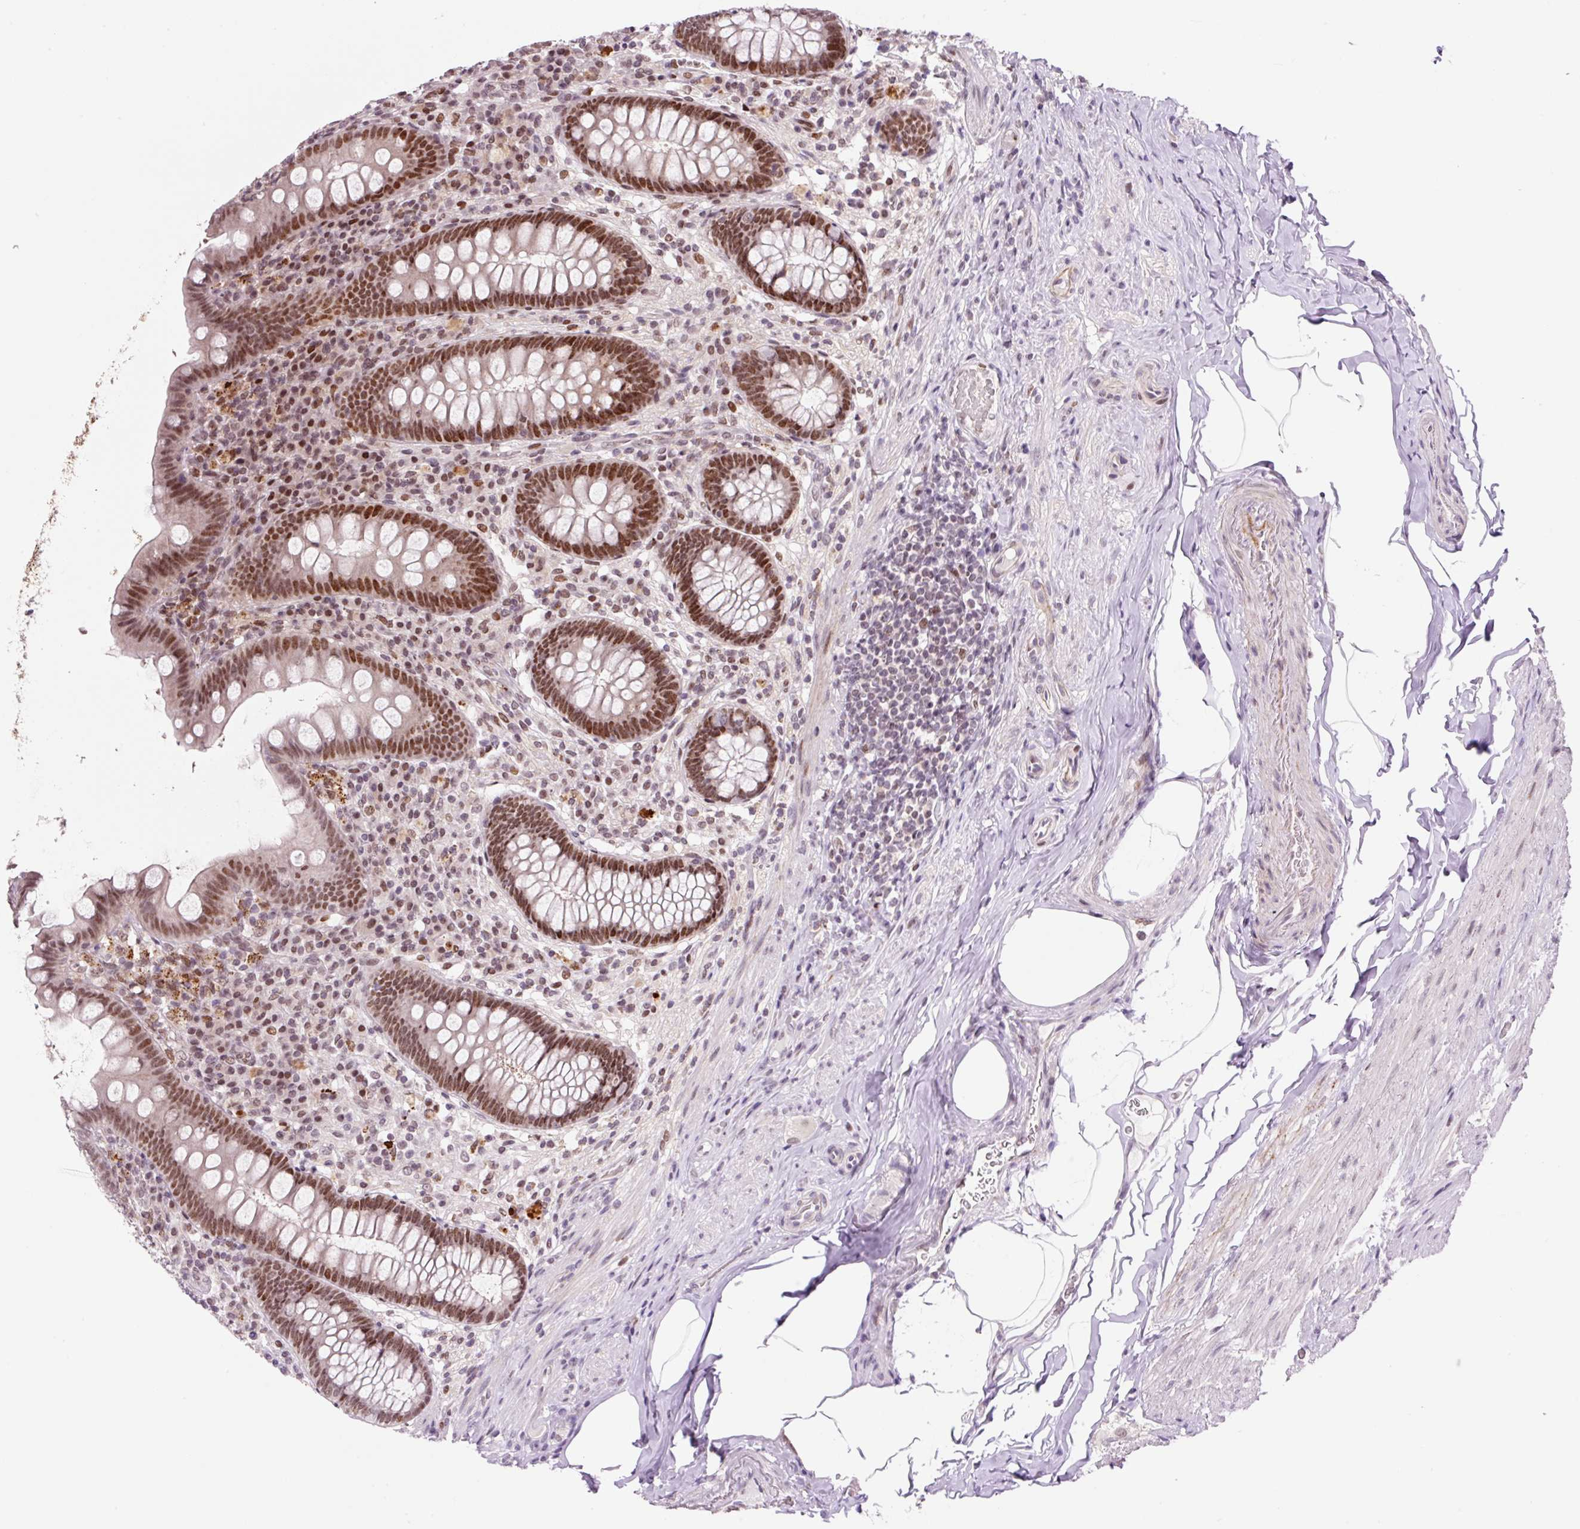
{"staining": {"intensity": "strong", "quantity": ">75%", "location": "nuclear"}, "tissue": "appendix", "cell_type": "Glandular cells", "image_type": "normal", "snomed": [{"axis": "morphology", "description": "Normal tissue, NOS"}, {"axis": "topography", "description": "Appendix"}], "caption": "Protein expression by IHC demonstrates strong nuclear expression in approximately >75% of glandular cells in normal appendix.", "gene": "CCNL2", "patient": {"sex": "male", "age": 71}}